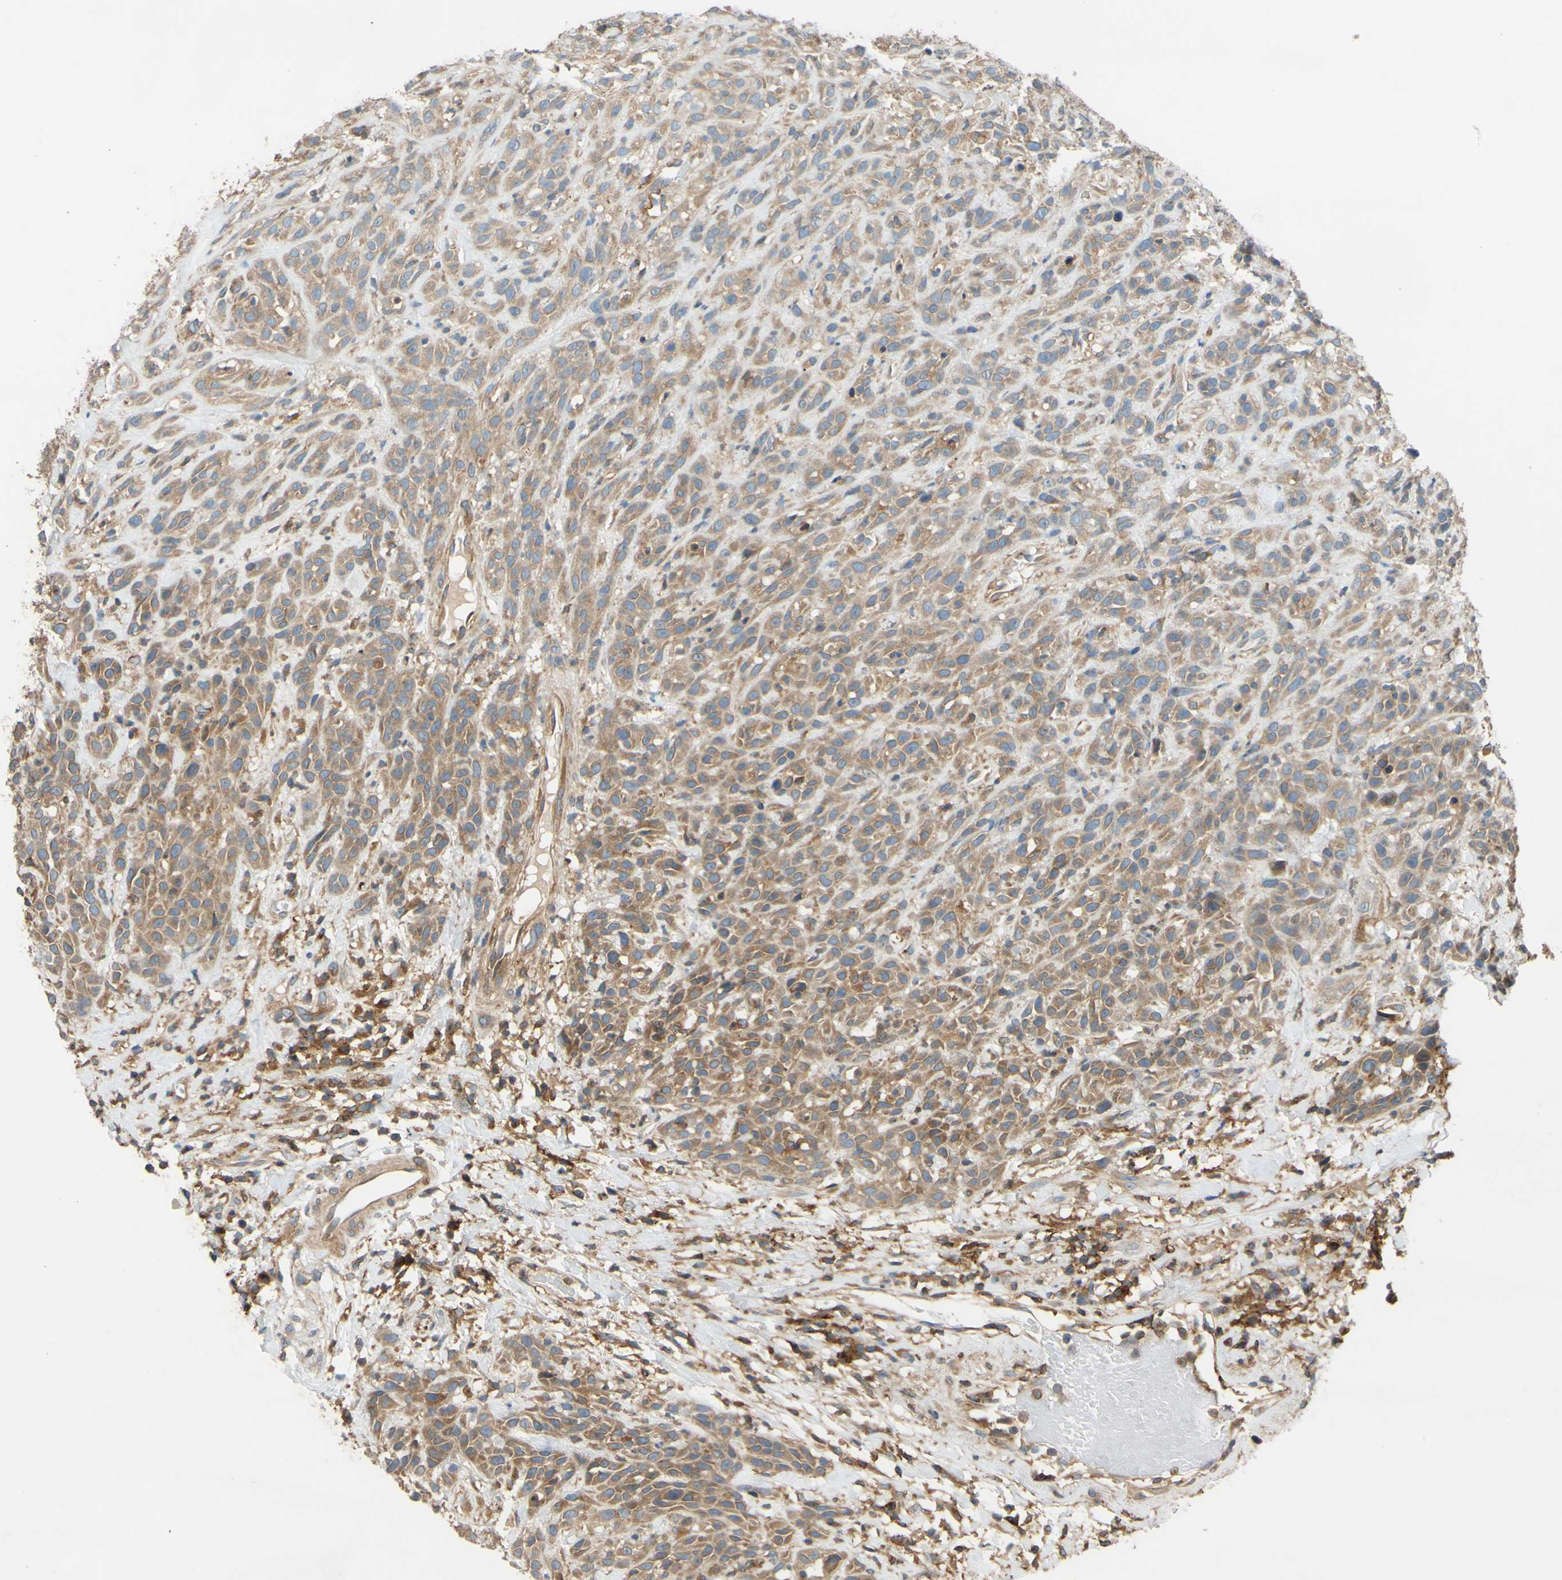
{"staining": {"intensity": "weak", "quantity": ">75%", "location": "cytoplasmic/membranous"}, "tissue": "head and neck cancer", "cell_type": "Tumor cells", "image_type": "cancer", "snomed": [{"axis": "morphology", "description": "Normal tissue, NOS"}, {"axis": "morphology", "description": "Squamous cell carcinoma, NOS"}, {"axis": "topography", "description": "Cartilage tissue"}, {"axis": "topography", "description": "Head-Neck"}], "caption": "Brown immunohistochemical staining in human head and neck cancer (squamous cell carcinoma) demonstrates weak cytoplasmic/membranous expression in about >75% of tumor cells. (DAB IHC with brightfield microscopy, high magnification).", "gene": "POR", "patient": {"sex": "male", "age": 62}}